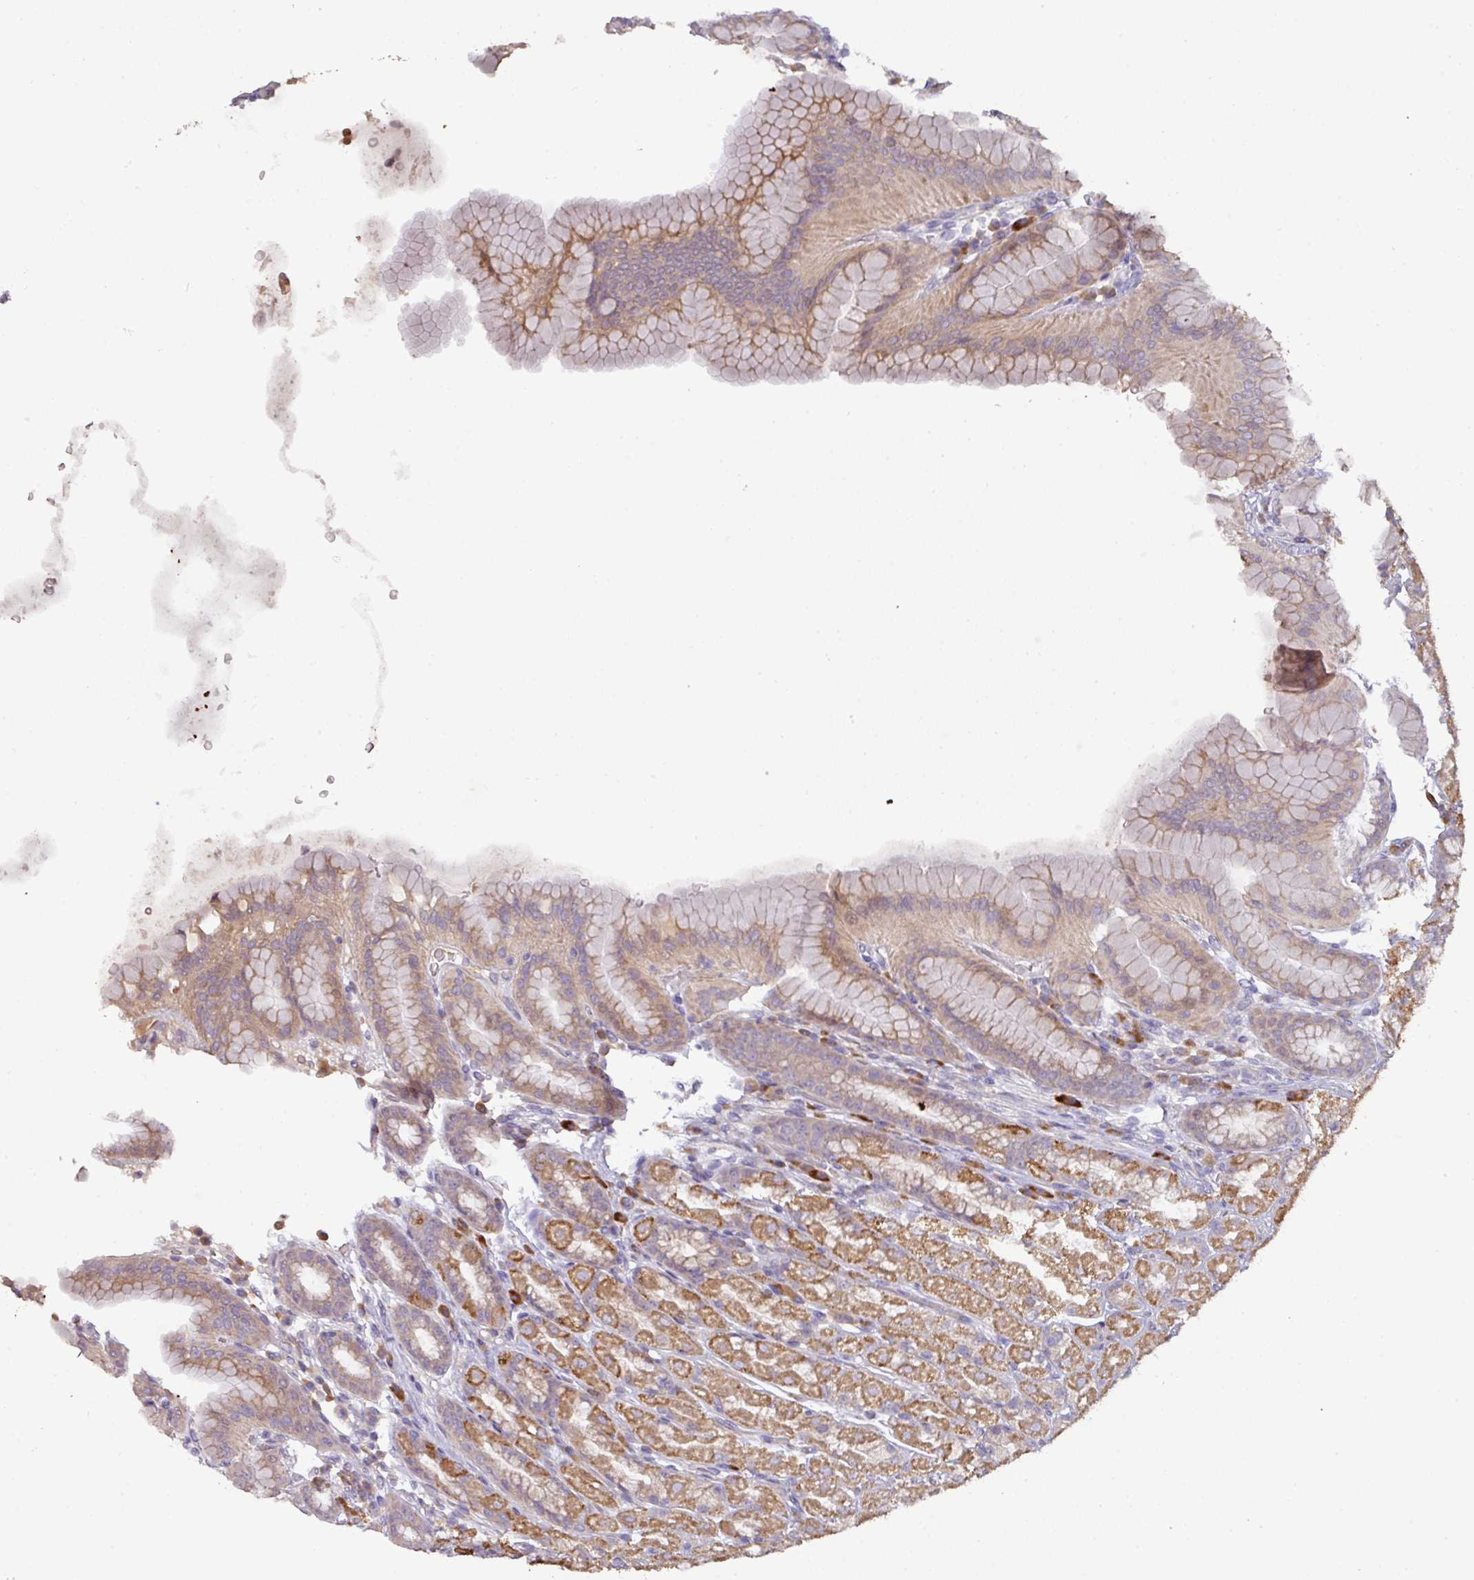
{"staining": {"intensity": "moderate", "quantity": "25%-75%", "location": "cytoplasmic/membranous"}, "tissue": "stomach", "cell_type": "Glandular cells", "image_type": "normal", "snomed": [{"axis": "morphology", "description": "Normal tissue, NOS"}, {"axis": "topography", "description": "Stomach, upper"}, {"axis": "topography", "description": "Stomach"}], "caption": "A brown stain labels moderate cytoplasmic/membranous staining of a protein in glandular cells of benign human stomach. (DAB (3,3'-diaminobenzidine) IHC, brown staining for protein, blue staining for nuclei).", "gene": "ZNF266", "patient": {"sex": "male", "age": 68}}